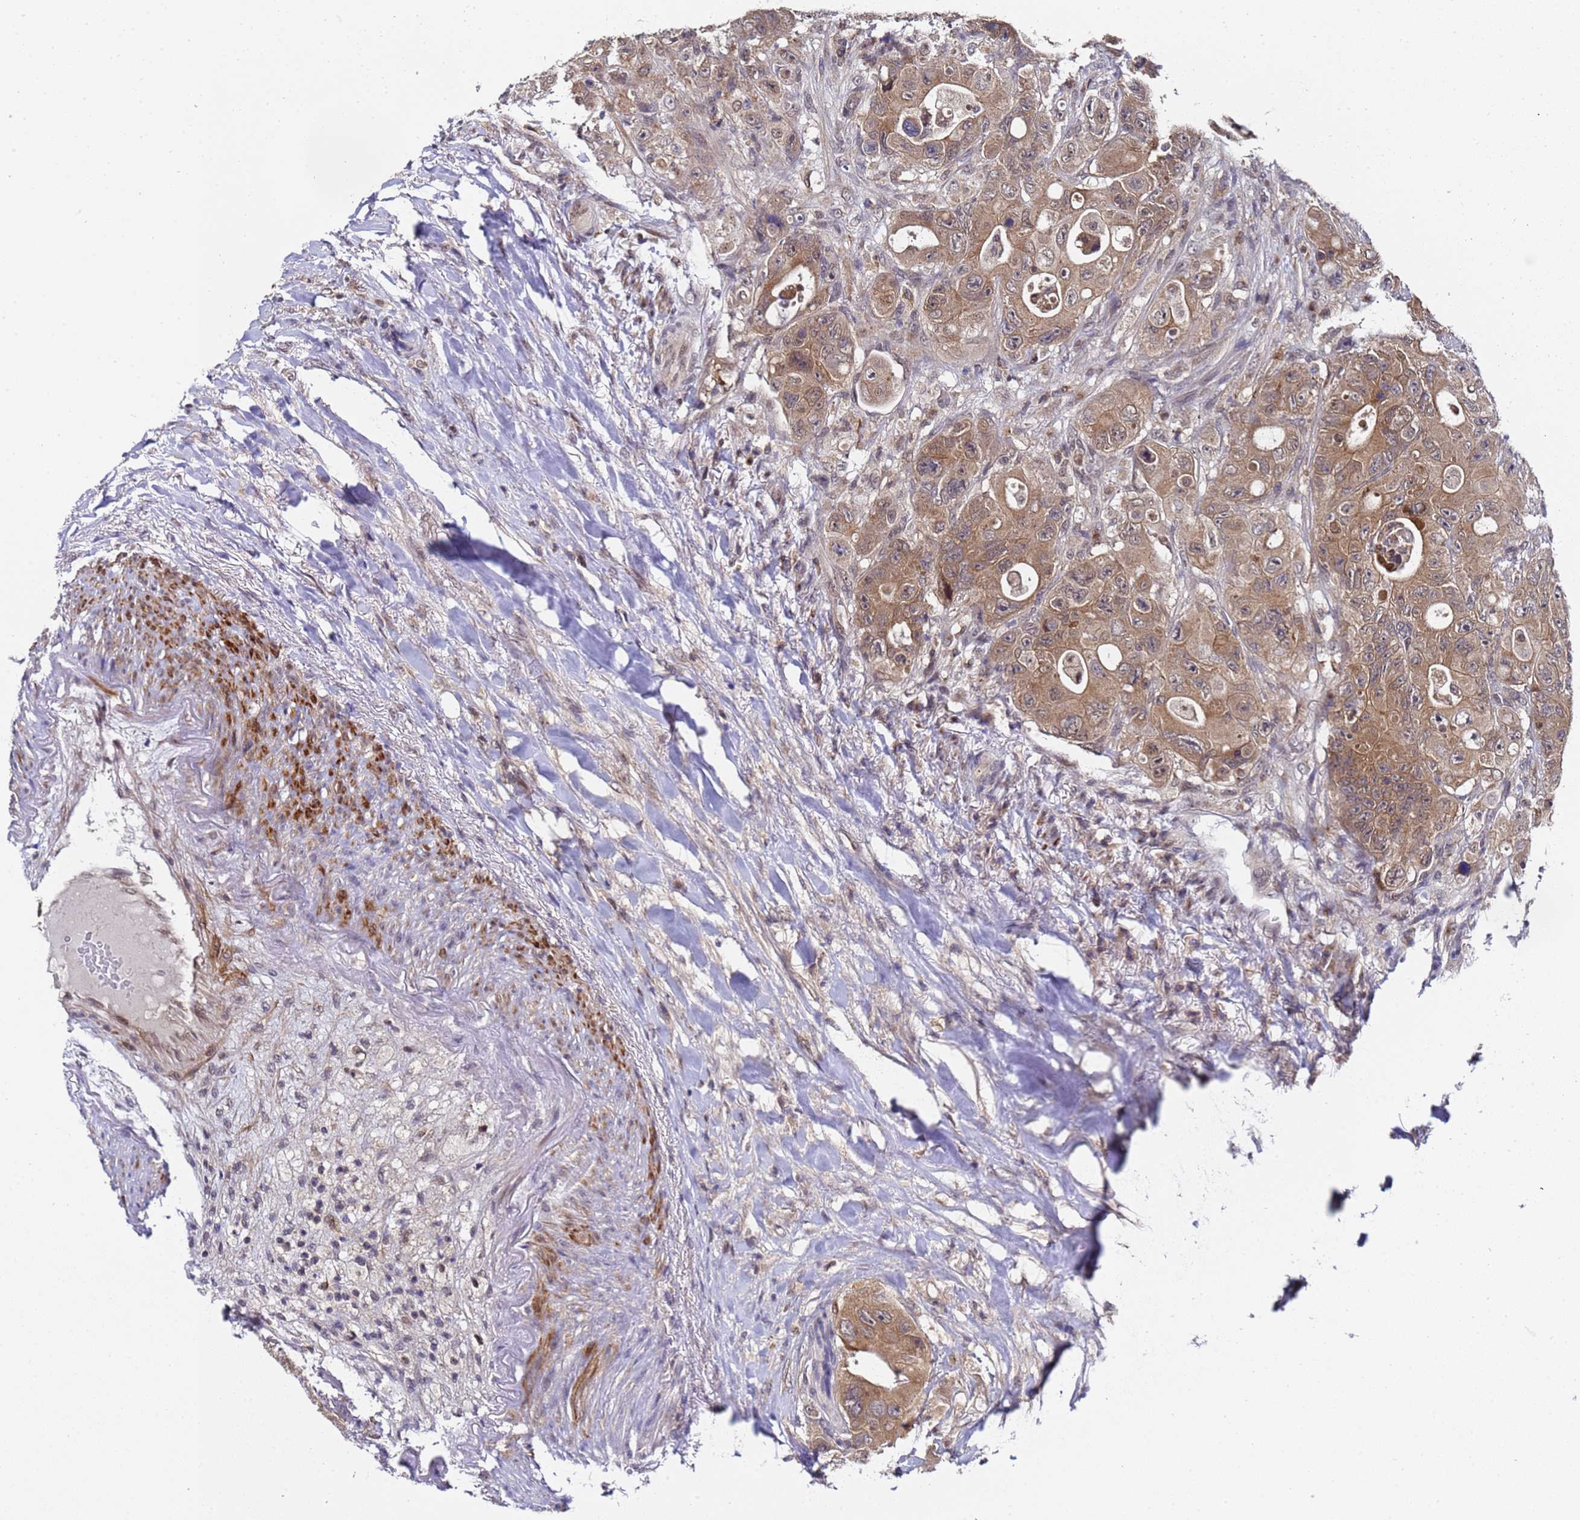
{"staining": {"intensity": "moderate", "quantity": ">75%", "location": "cytoplasmic/membranous,nuclear"}, "tissue": "colorectal cancer", "cell_type": "Tumor cells", "image_type": "cancer", "snomed": [{"axis": "morphology", "description": "Adenocarcinoma, NOS"}, {"axis": "topography", "description": "Colon"}], "caption": "The micrograph exhibits staining of colorectal cancer, revealing moderate cytoplasmic/membranous and nuclear protein expression (brown color) within tumor cells.", "gene": "ANAPC13", "patient": {"sex": "female", "age": 46}}